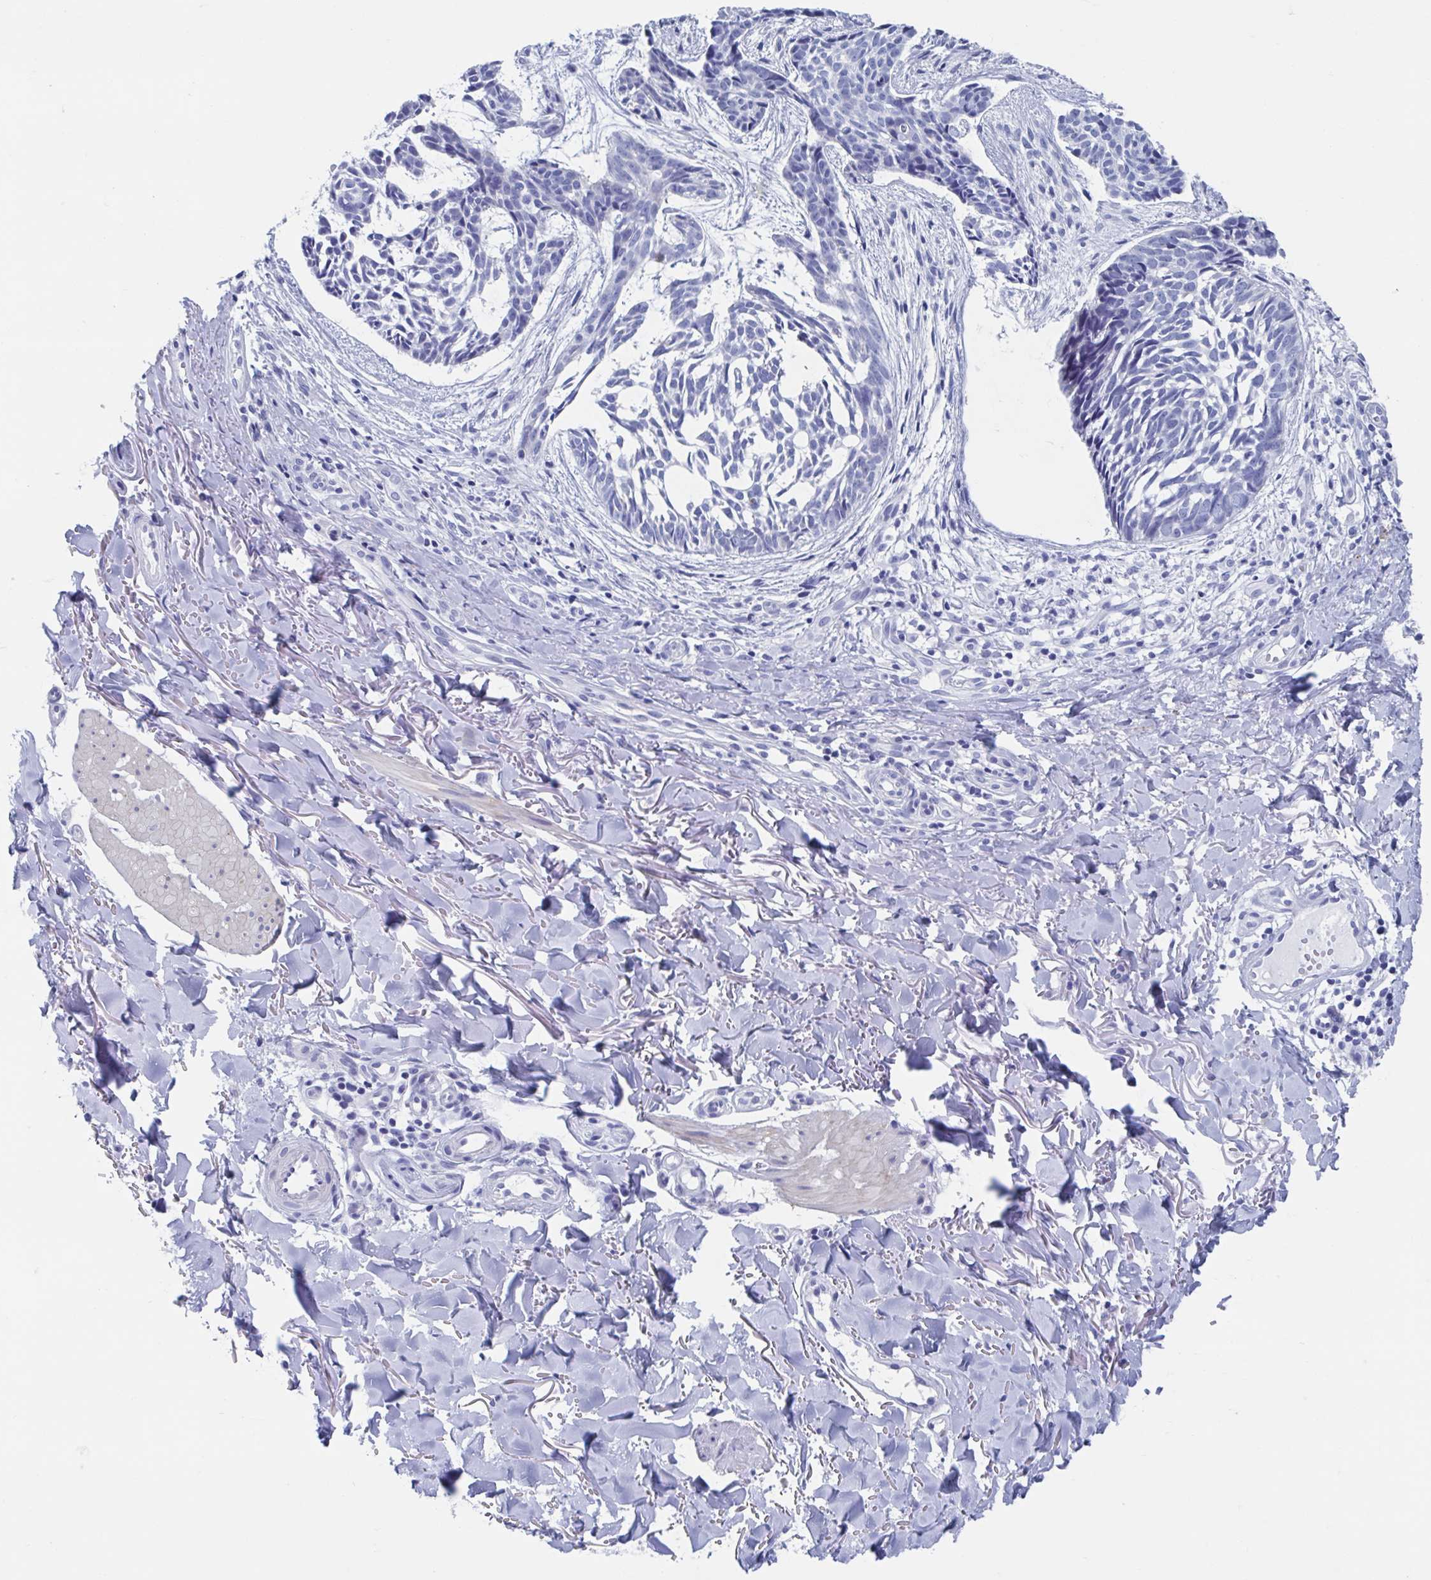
{"staining": {"intensity": "negative", "quantity": "none", "location": "none"}, "tissue": "skin cancer", "cell_type": "Tumor cells", "image_type": "cancer", "snomed": [{"axis": "morphology", "description": "Basal cell carcinoma"}, {"axis": "topography", "description": "Skin"}], "caption": "Immunohistochemistry (IHC) of human skin cancer demonstrates no expression in tumor cells. (DAB IHC, high magnification).", "gene": "SHCBP1L", "patient": {"sex": "male", "age": 78}}